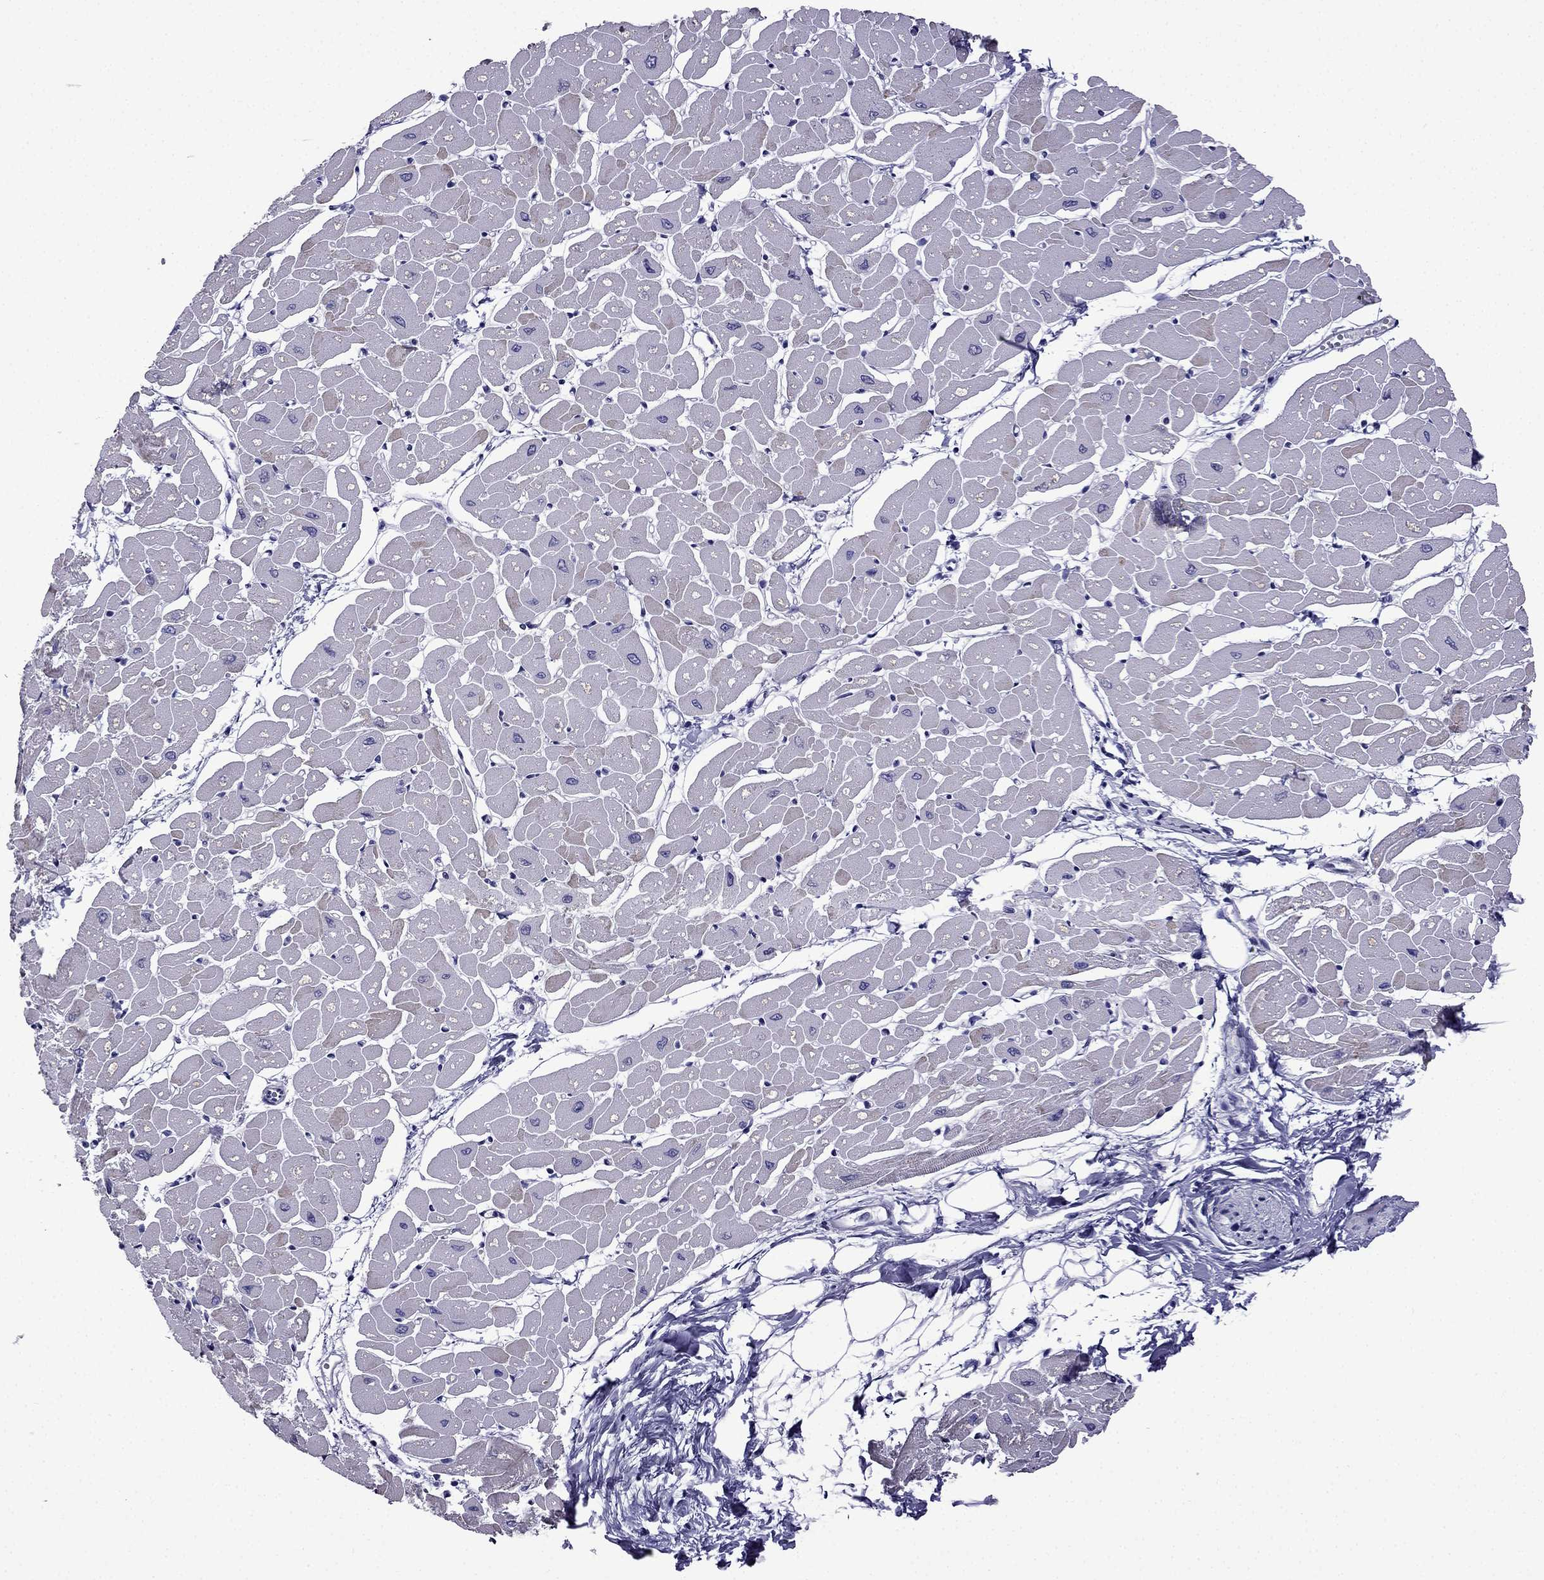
{"staining": {"intensity": "negative", "quantity": "none", "location": "none"}, "tissue": "heart muscle", "cell_type": "Cardiomyocytes", "image_type": "normal", "snomed": [{"axis": "morphology", "description": "Normal tissue, NOS"}, {"axis": "topography", "description": "Heart"}], "caption": "IHC photomicrograph of normal human heart muscle stained for a protein (brown), which reveals no positivity in cardiomyocytes.", "gene": "POM121L12", "patient": {"sex": "male", "age": 57}}